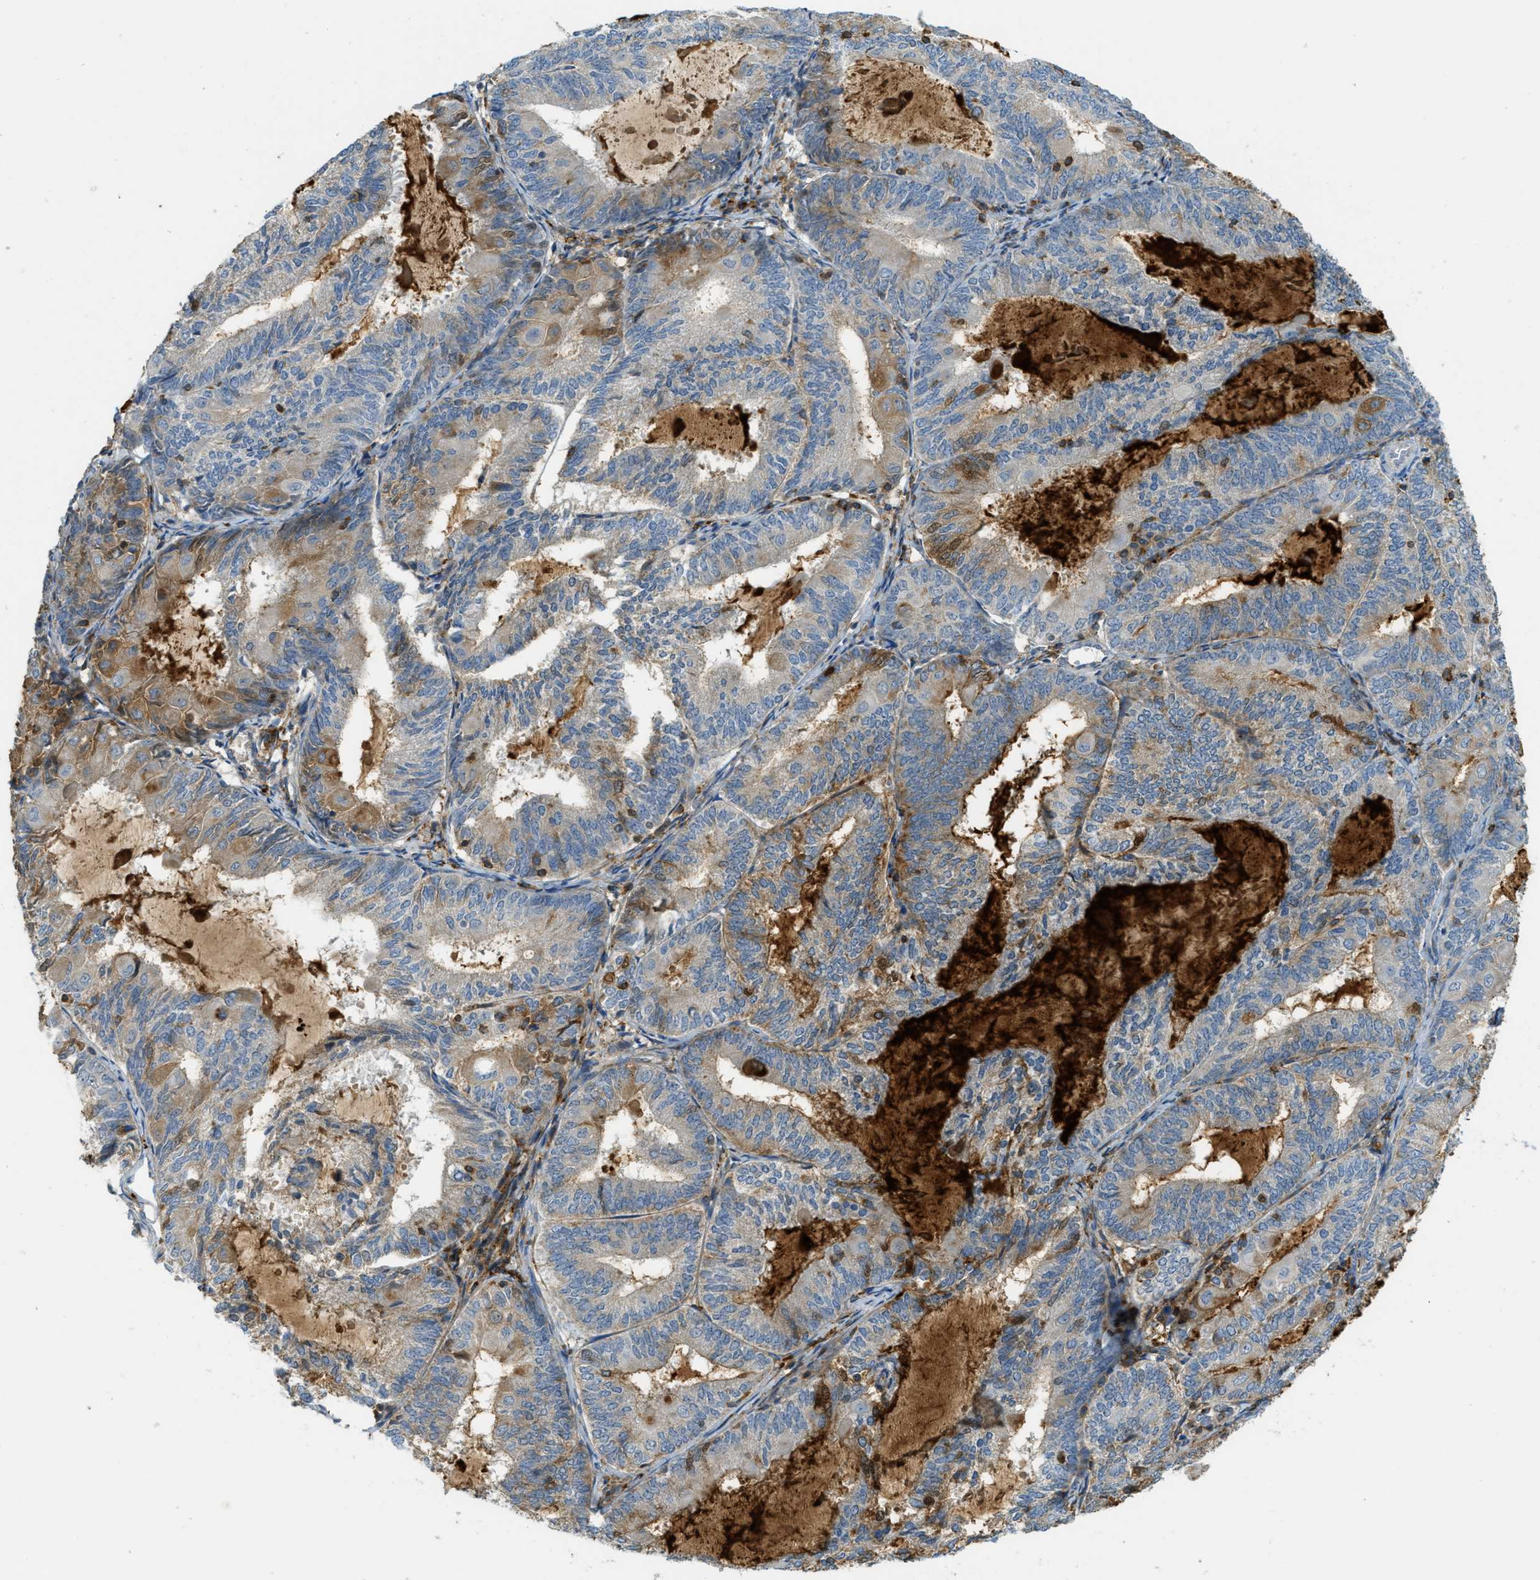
{"staining": {"intensity": "moderate", "quantity": "25%-75%", "location": "cytoplasmic/membranous"}, "tissue": "endometrial cancer", "cell_type": "Tumor cells", "image_type": "cancer", "snomed": [{"axis": "morphology", "description": "Adenocarcinoma, NOS"}, {"axis": "topography", "description": "Endometrium"}], "caption": "Immunohistochemical staining of adenocarcinoma (endometrial) displays medium levels of moderate cytoplasmic/membranous protein expression in about 25%-75% of tumor cells.", "gene": "PLBD2", "patient": {"sex": "female", "age": 81}}